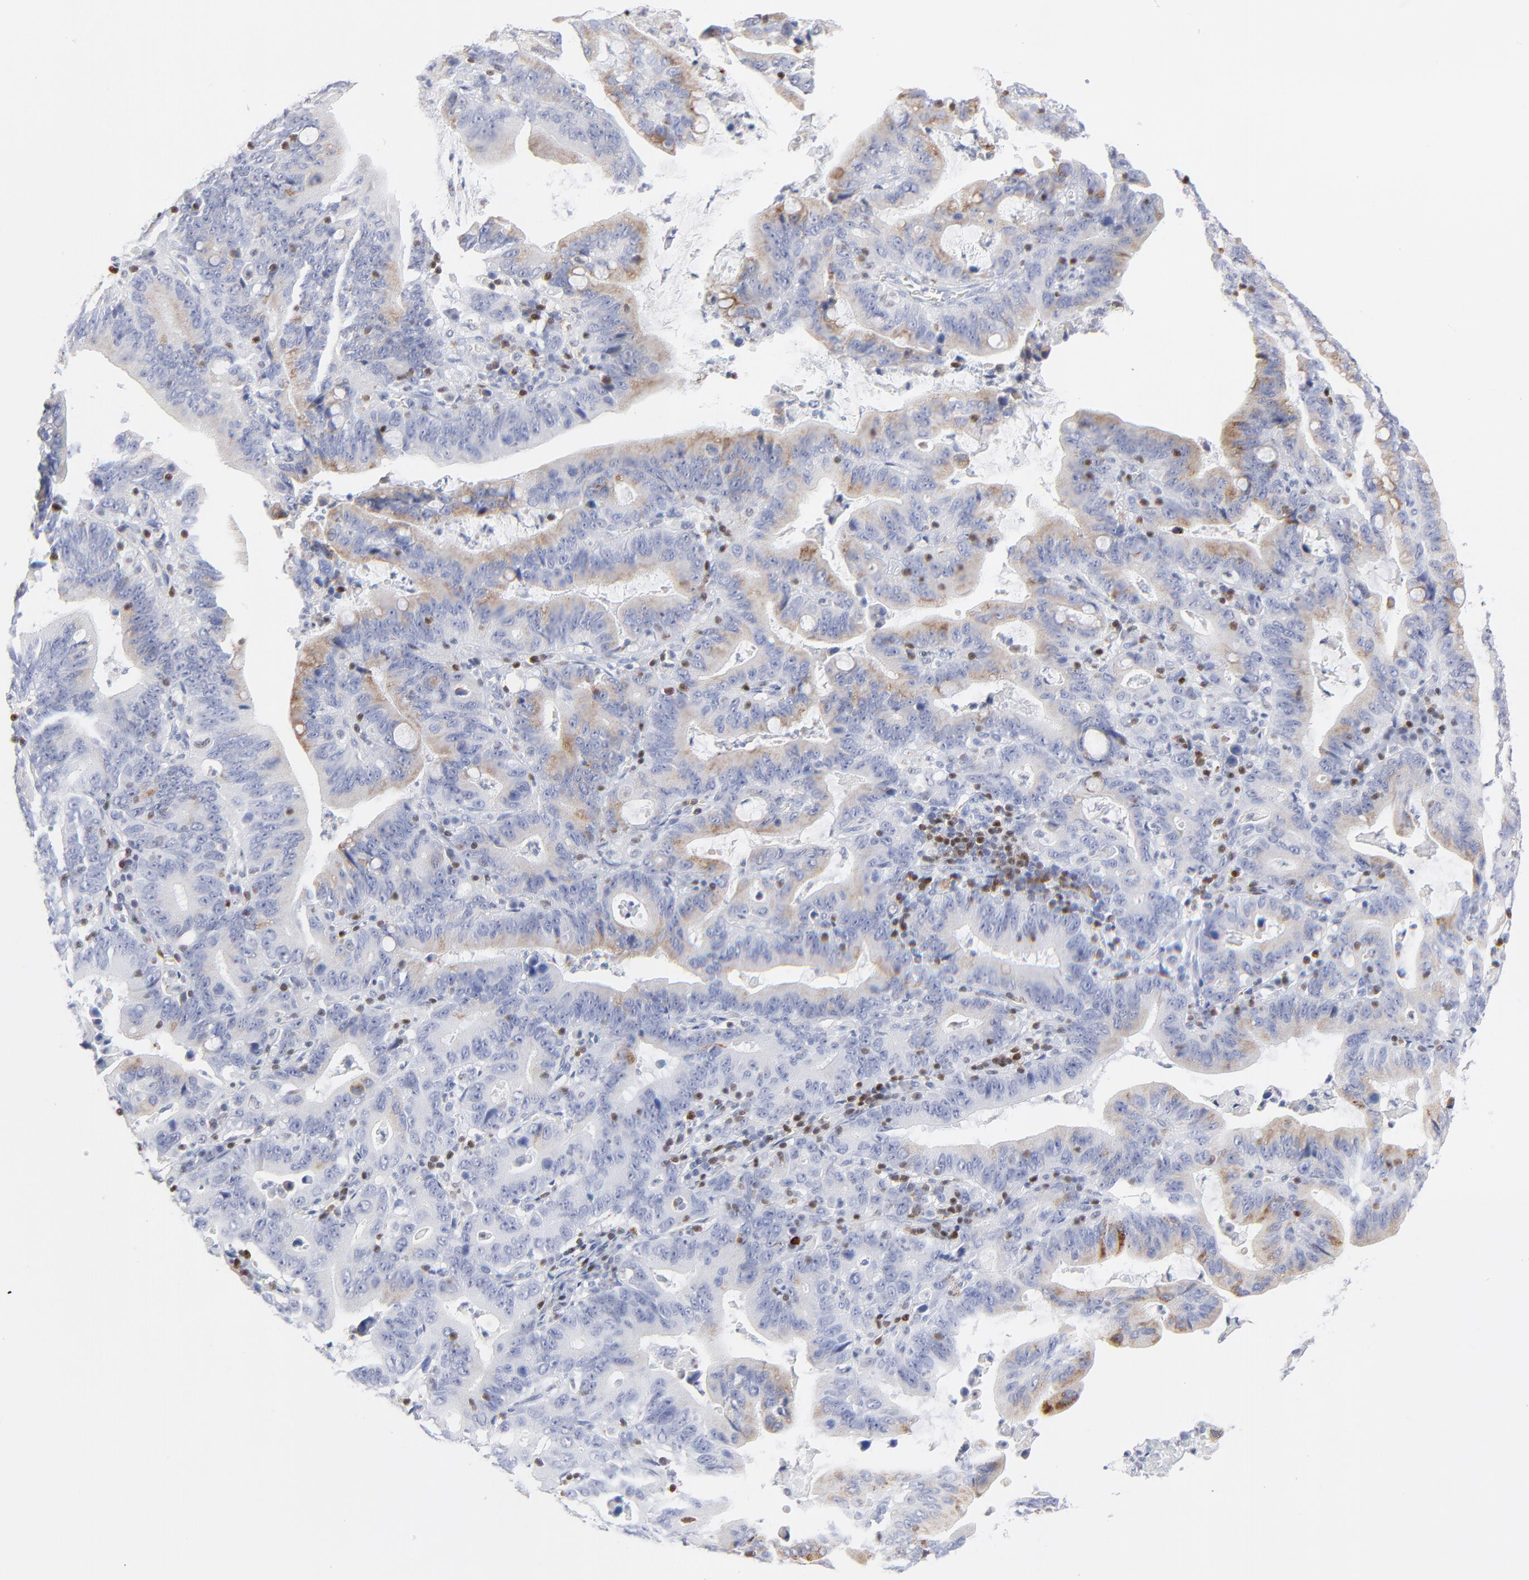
{"staining": {"intensity": "weak", "quantity": "25%-75%", "location": "cytoplasmic/membranous"}, "tissue": "stomach cancer", "cell_type": "Tumor cells", "image_type": "cancer", "snomed": [{"axis": "morphology", "description": "Adenocarcinoma, NOS"}, {"axis": "topography", "description": "Stomach, upper"}], "caption": "A low amount of weak cytoplasmic/membranous expression is present in about 25%-75% of tumor cells in stomach cancer (adenocarcinoma) tissue.", "gene": "ZAP70", "patient": {"sex": "male", "age": 63}}